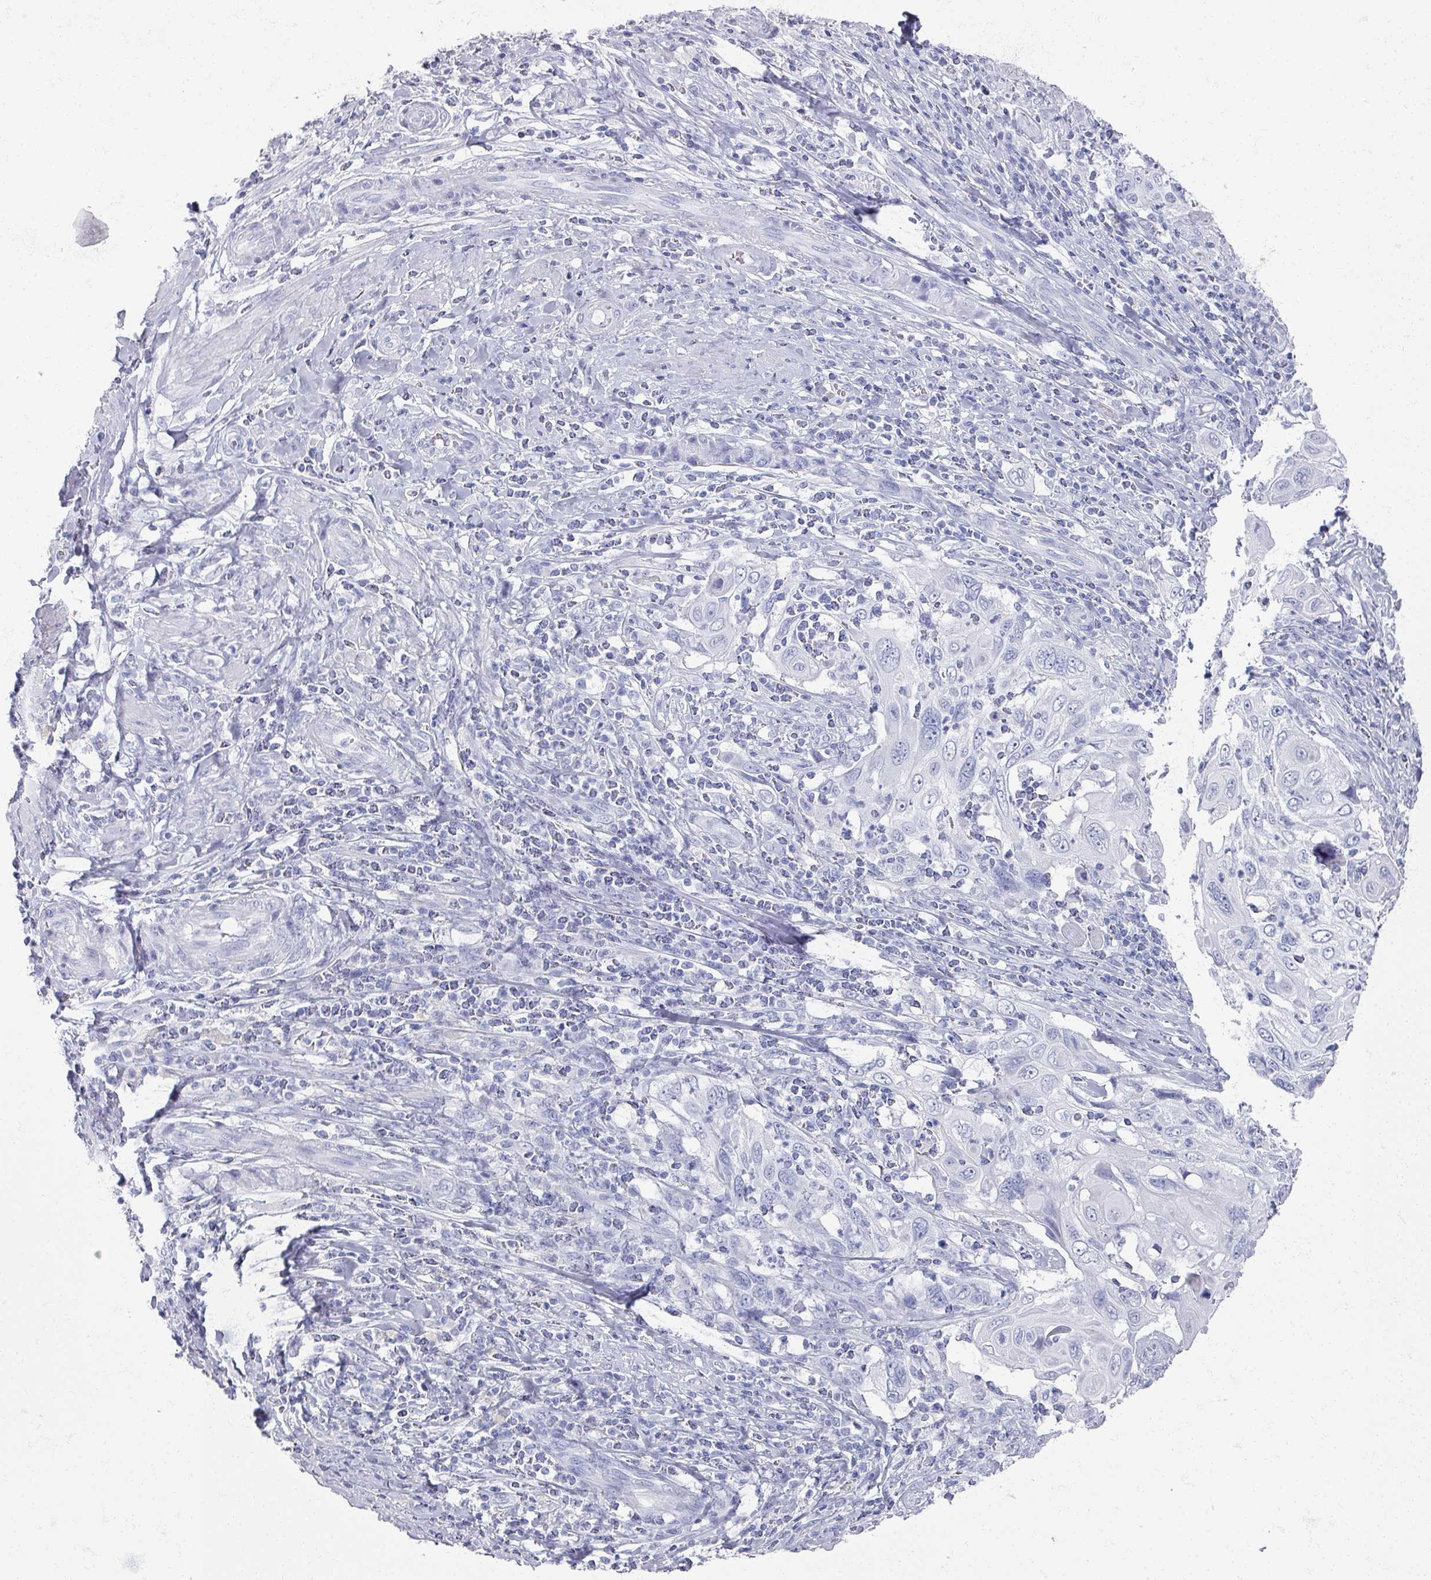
{"staining": {"intensity": "negative", "quantity": "none", "location": "none"}, "tissue": "cervical cancer", "cell_type": "Tumor cells", "image_type": "cancer", "snomed": [{"axis": "morphology", "description": "Squamous cell carcinoma, NOS"}, {"axis": "topography", "description": "Cervix"}], "caption": "Immunohistochemistry of human cervical squamous cell carcinoma shows no positivity in tumor cells.", "gene": "OMG", "patient": {"sex": "female", "age": 70}}